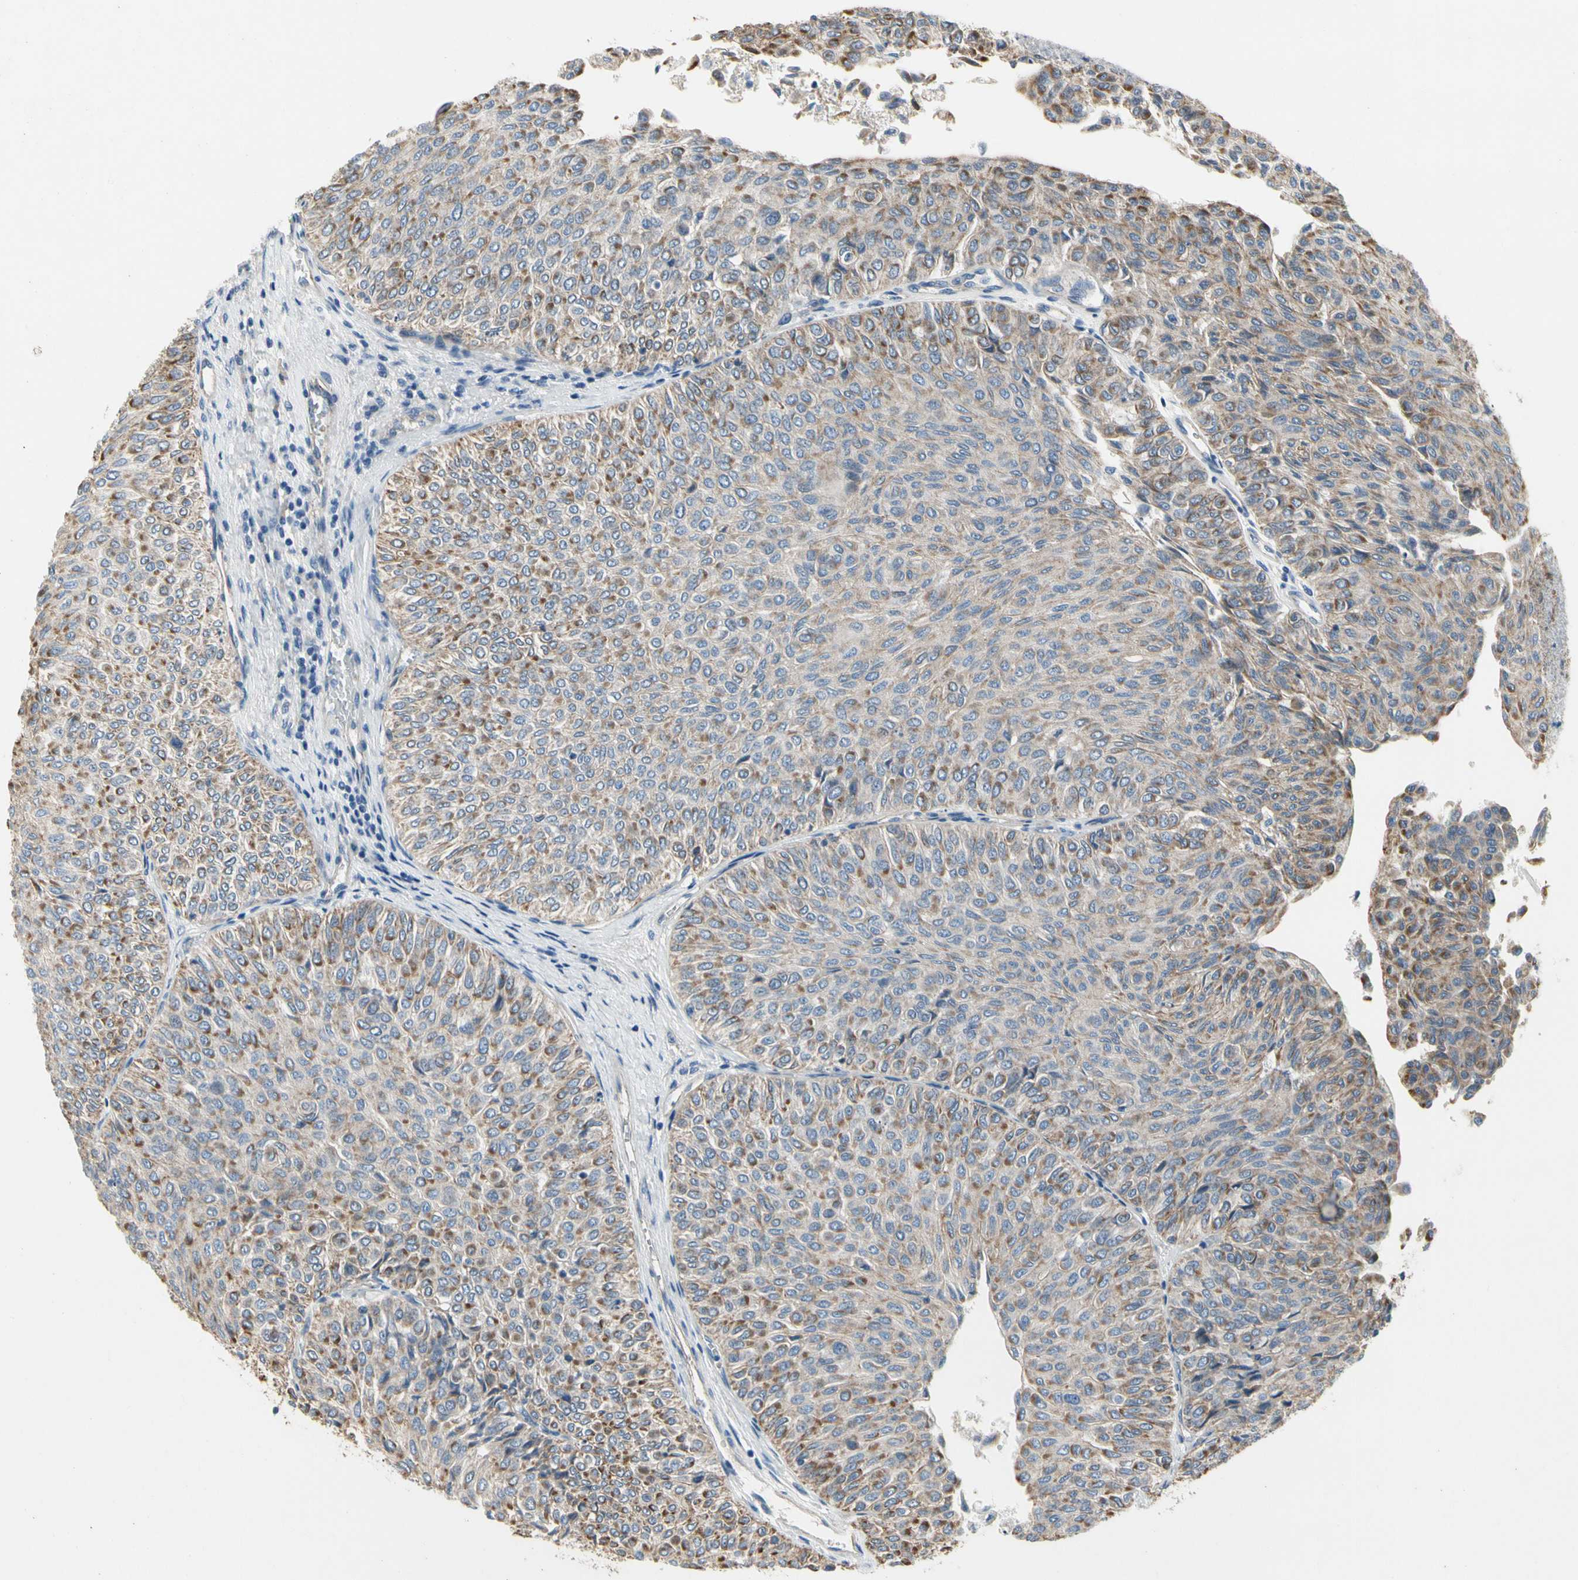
{"staining": {"intensity": "moderate", "quantity": "25%-75%", "location": "cytoplasmic/membranous"}, "tissue": "urothelial cancer", "cell_type": "Tumor cells", "image_type": "cancer", "snomed": [{"axis": "morphology", "description": "Urothelial carcinoma, Low grade"}, {"axis": "topography", "description": "Urinary bladder"}], "caption": "Urothelial cancer was stained to show a protein in brown. There is medium levels of moderate cytoplasmic/membranous expression in approximately 25%-75% of tumor cells.", "gene": "LGR6", "patient": {"sex": "male", "age": 78}}